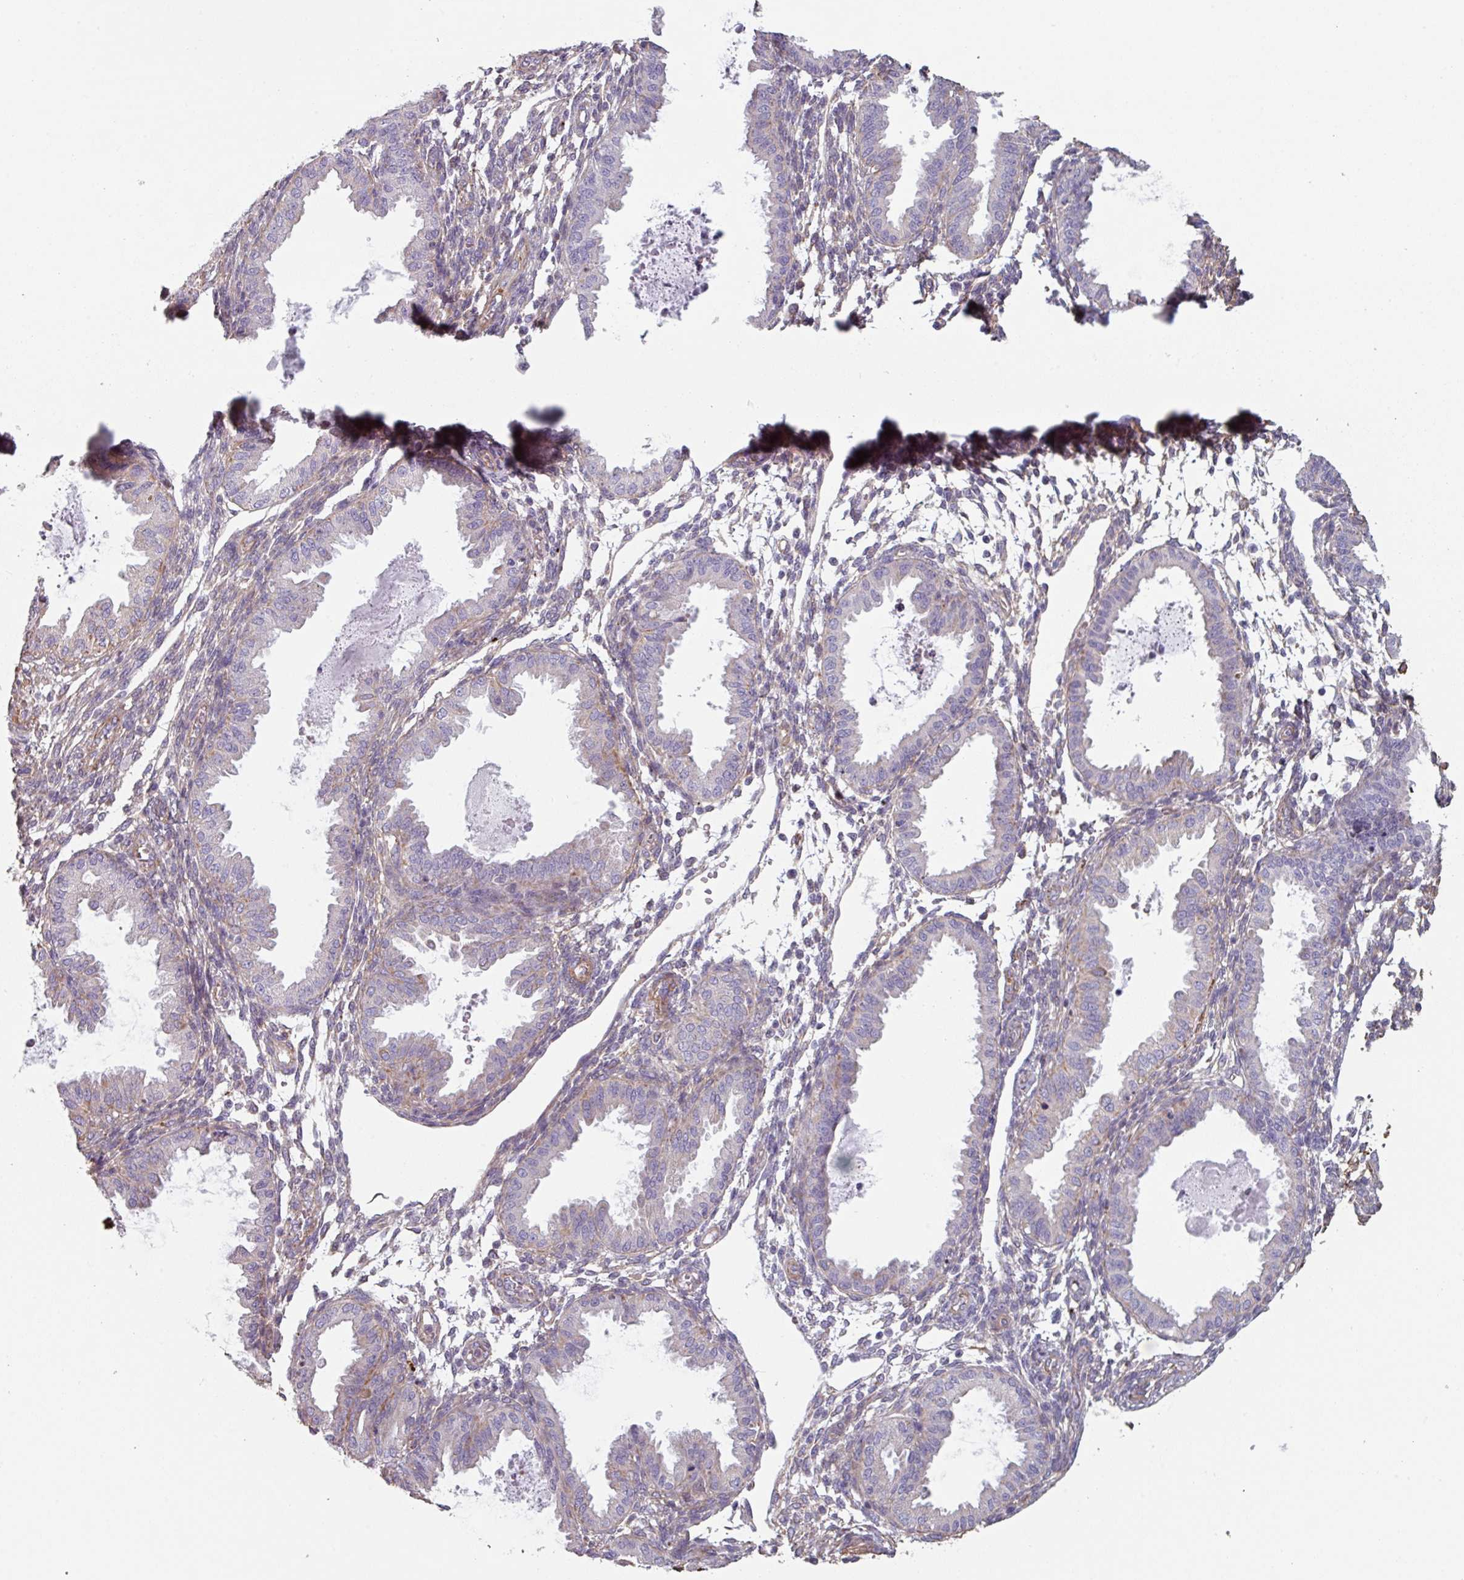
{"staining": {"intensity": "negative", "quantity": "none", "location": "none"}, "tissue": "endometrium", "cell_type": "Cells in endometrial stroma", "image_type": "normal", "snomed": [{"axis": "morphology", "description": "Normal tissue, NOS"}, {"axis": "topography", "description": "Endometrium"}], "caption": "IHC image of benign human endometrium stained for a protein (brown), which shows no staining in cells in endometrial stroma. (Stains: DAB (3,3'-diaminobenzidine) immunohistochemistry (IHC) with hematoxylin counter stain, Microscopy: brightfield microscopy at high magnification).", "gene": "GSTA1", "patient": {"sex": "female", "age": 33}}